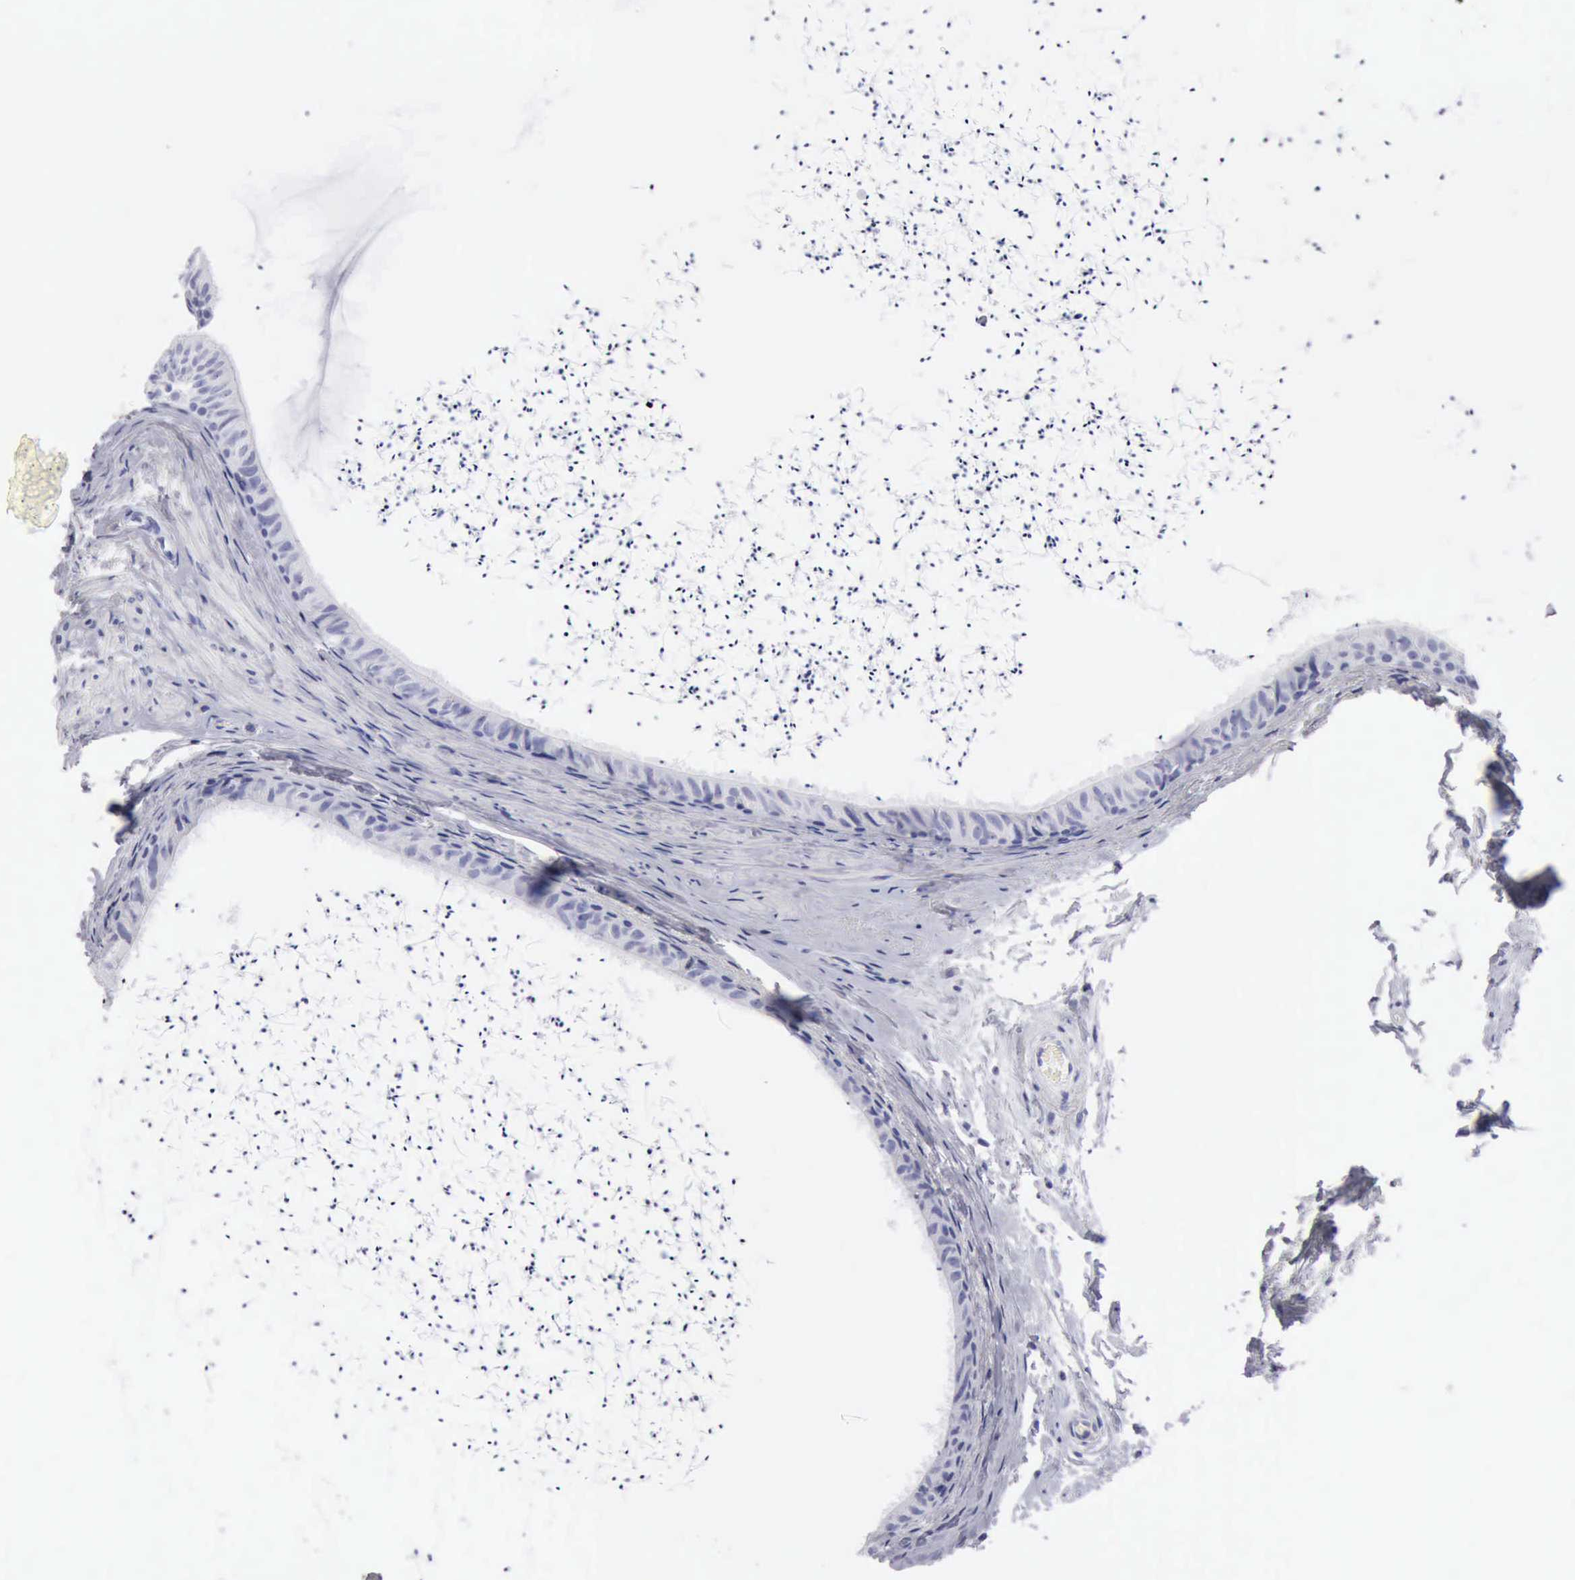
{"staining": {"intensity": "negative", "quantity": "none", "location": "none"}, "tissue": "epididymis", "cell_type": "Glandular cells", "image_type": "normal", "snomed": [{"axis": "morphology", "description": "Normal tissue, NOS"}, {"axis": "topography", "description": "Epididymis"}], "caption": "Epididymis was stained to show a protein in brown. There is no significant expression in glandular cells. (DAB immunohistochemistry, high magnification).", "gene": "CYP19A1", "patient": {"sex": "male", "age": 77}}